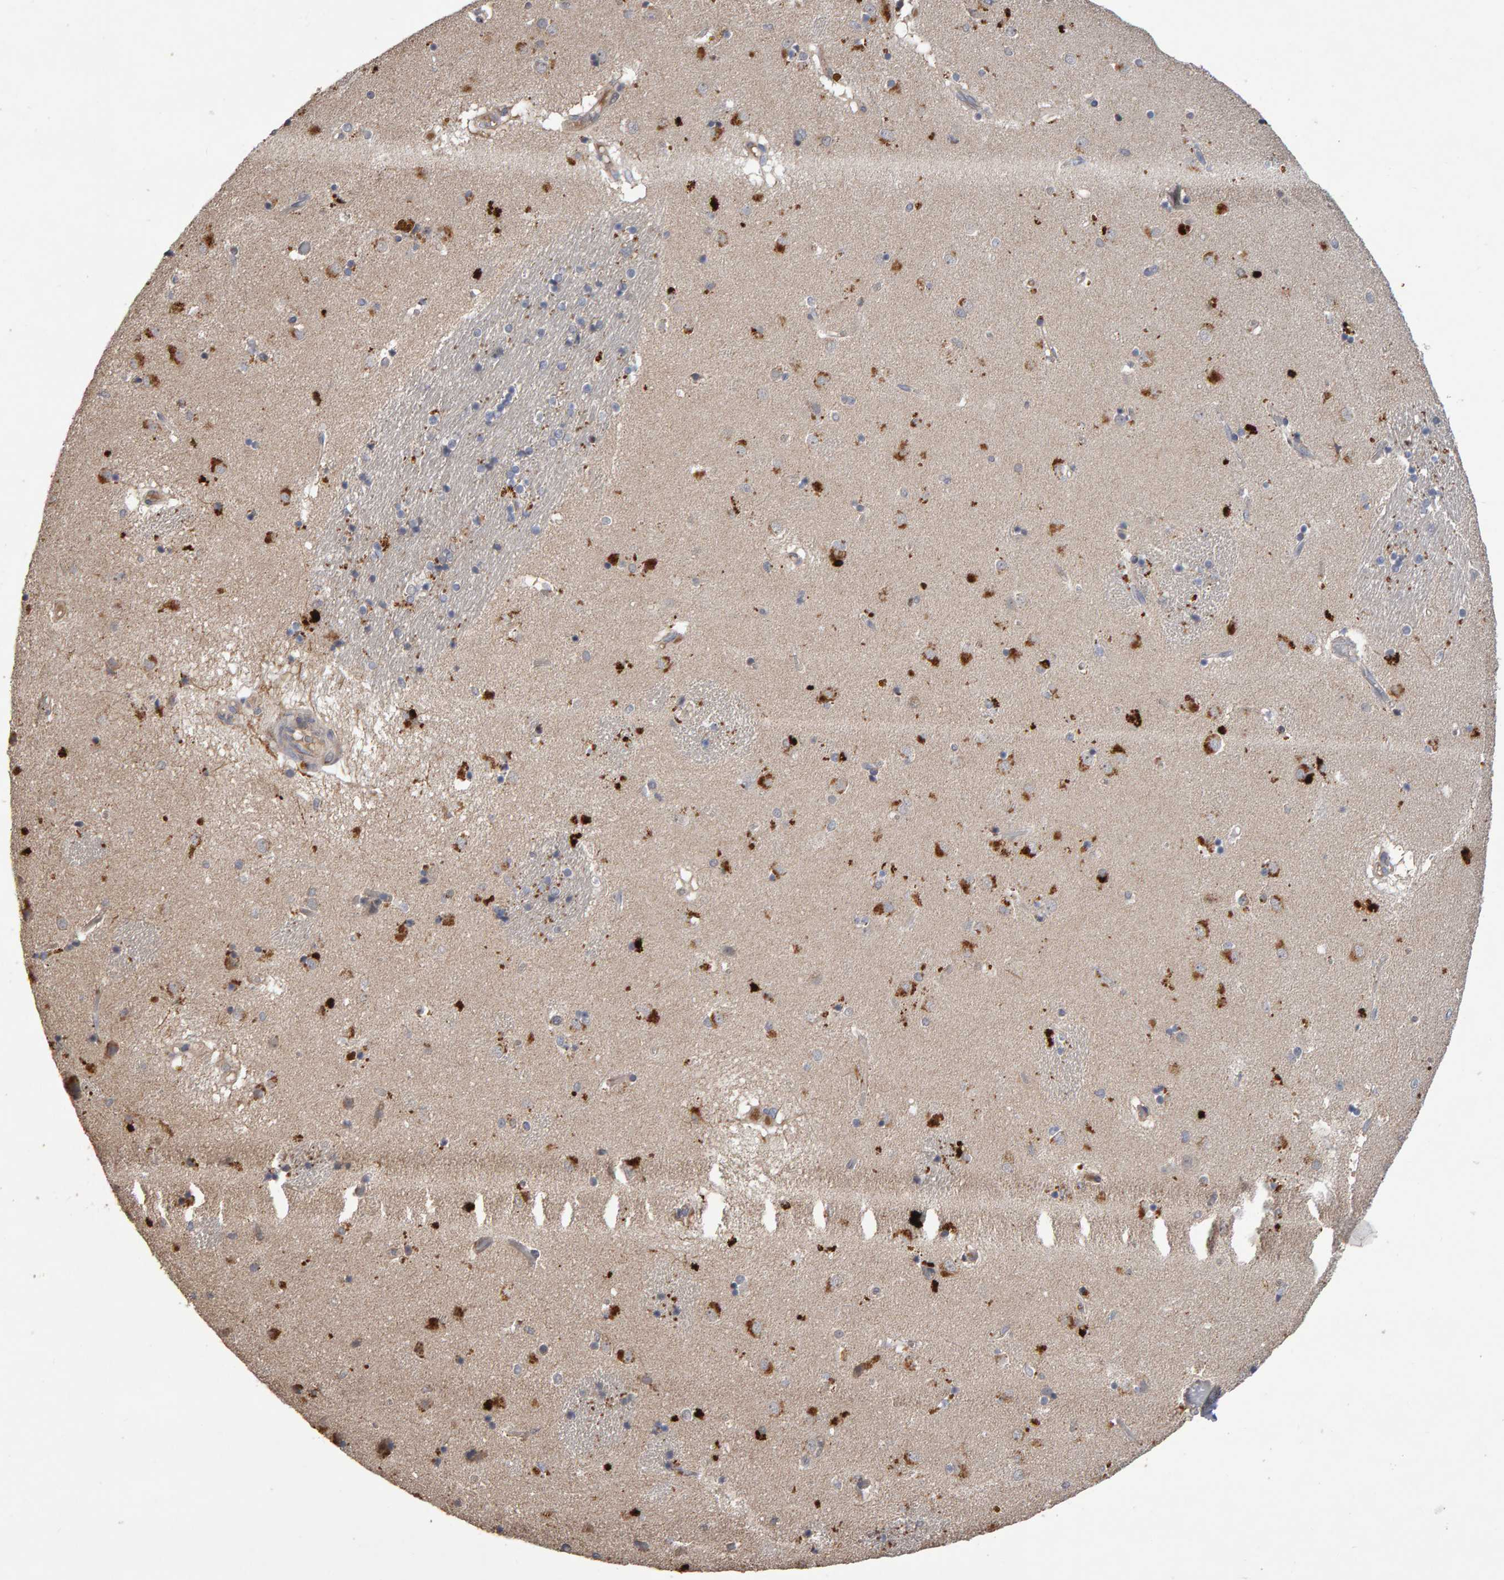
{"staining": {"intensity": "moderate", "quantity": "<25%", "location": "cytoplasmic/membranous"}, "tissue": "caudate", "cell_type": "Glial cells", "image_type": "normal", "snomed": [{"axis": "morphology", "description": "Normal tissue, NOS"}, {"axis": "topography", "description": "Lateral ventricle wall"}], "caption": "Immunohistochemistry (IHC) histopathology image of normal caudate: human caudate stained using IHC displays low levels of moderate protein expression localized specifically in the cytoplasmic/membranous of glial cells, appearing as a cytoplasmic/membranous brown color.", "gene": "COASY", "patient": {"sex": "male", "age": 70}}